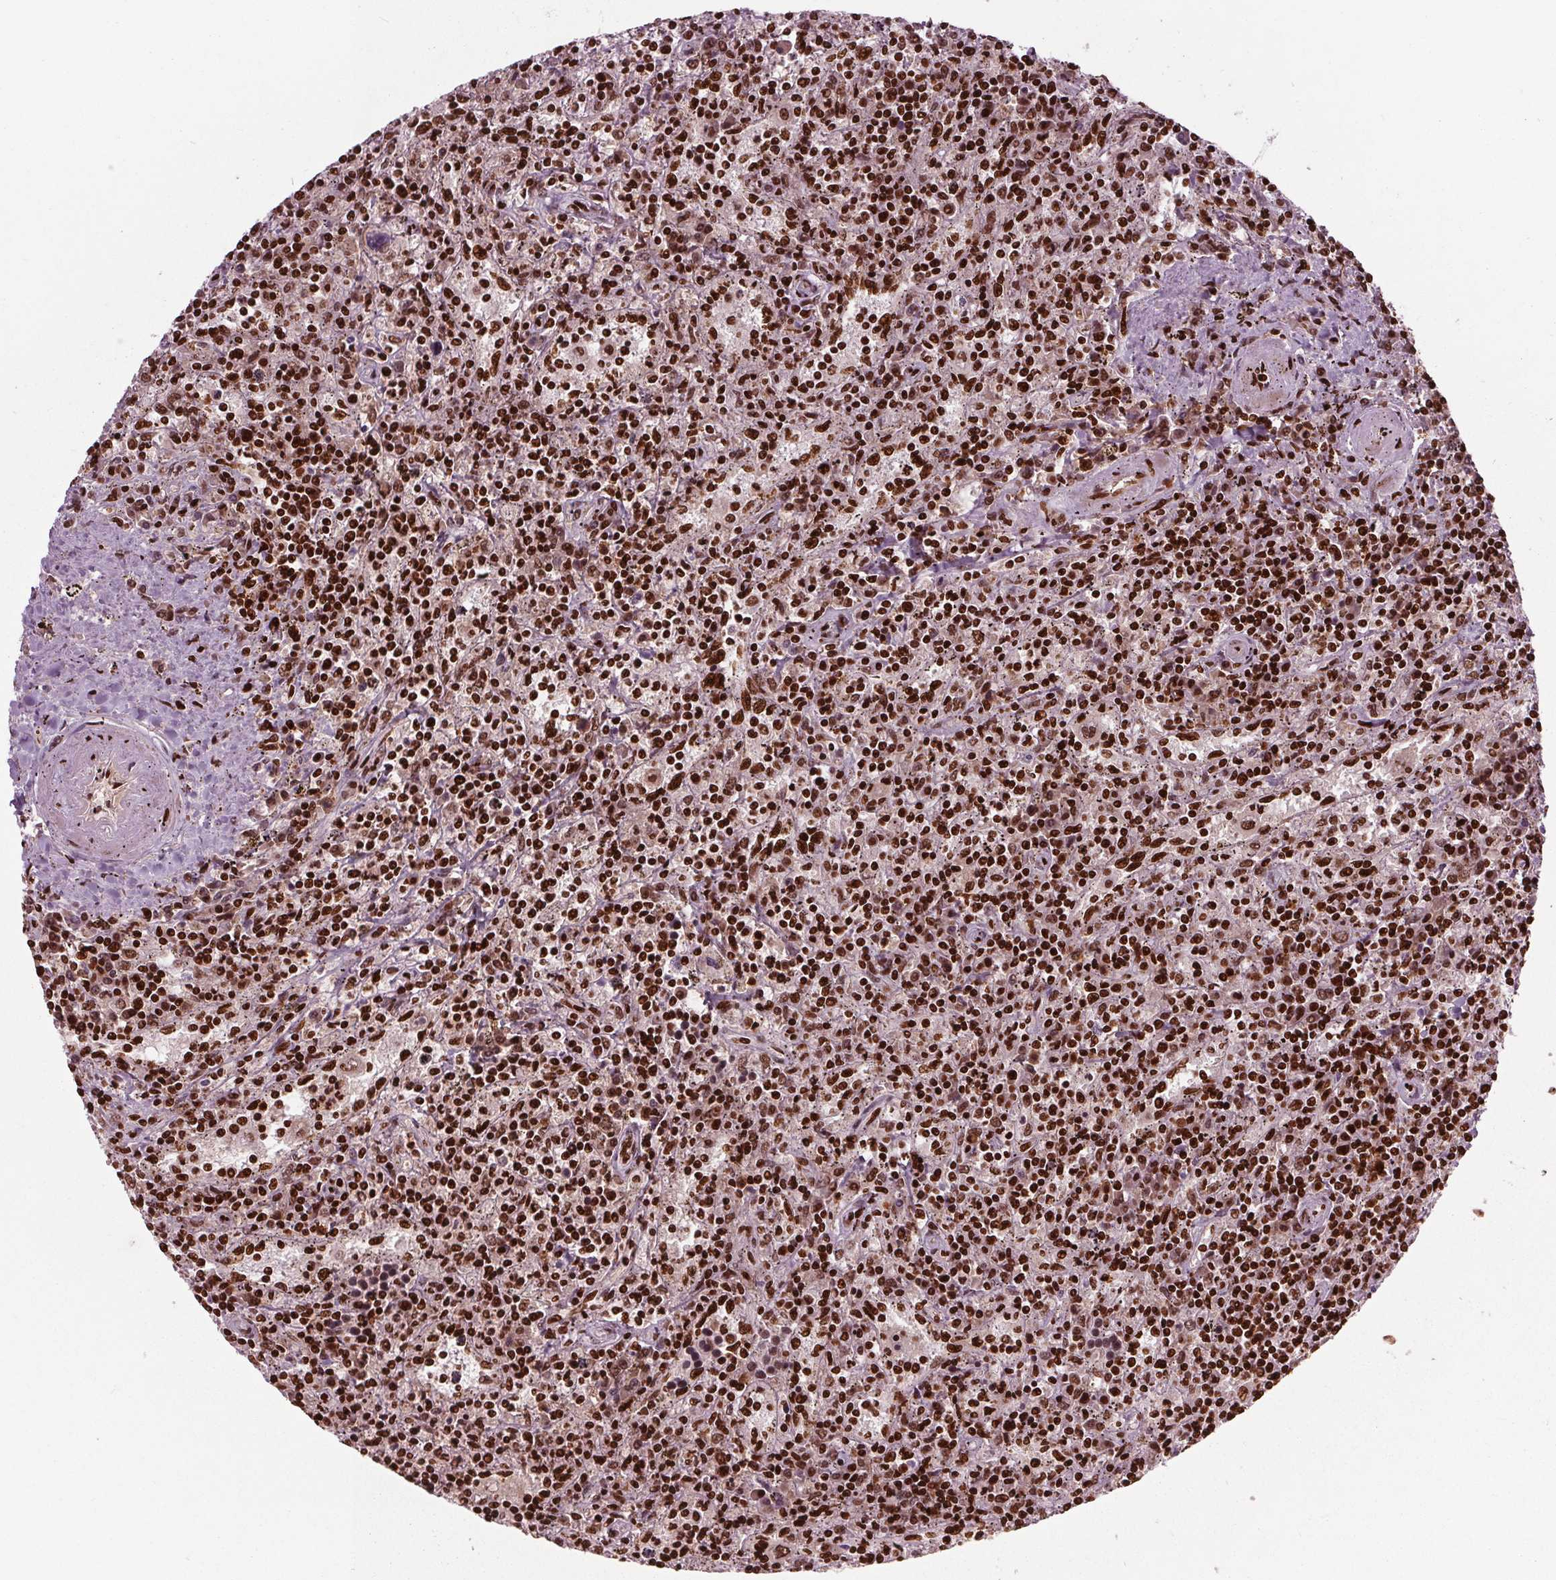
{"staining": {"intensity": "strong", "quantity": ">75%", "location": "nuclear"}, "tissue": "lymphoma", "cell_type": "Tumor cells", "image_type": "cancer", "snomed": [{"axis": "morphology", "description": "Malignant lymphoma, non-Hodgkin's type, Low grade"}, {"axis": "topography", "description": "Spleen"}], "caption": "Human malignant lymphoma, non-Hodgkin's type (low-grade) stained for a protein (brown) shows strong nuclear positive staining in about >75% of tumor cells.", "gene": "BRD4", "patient": {"sex": "male", "age": 62}}